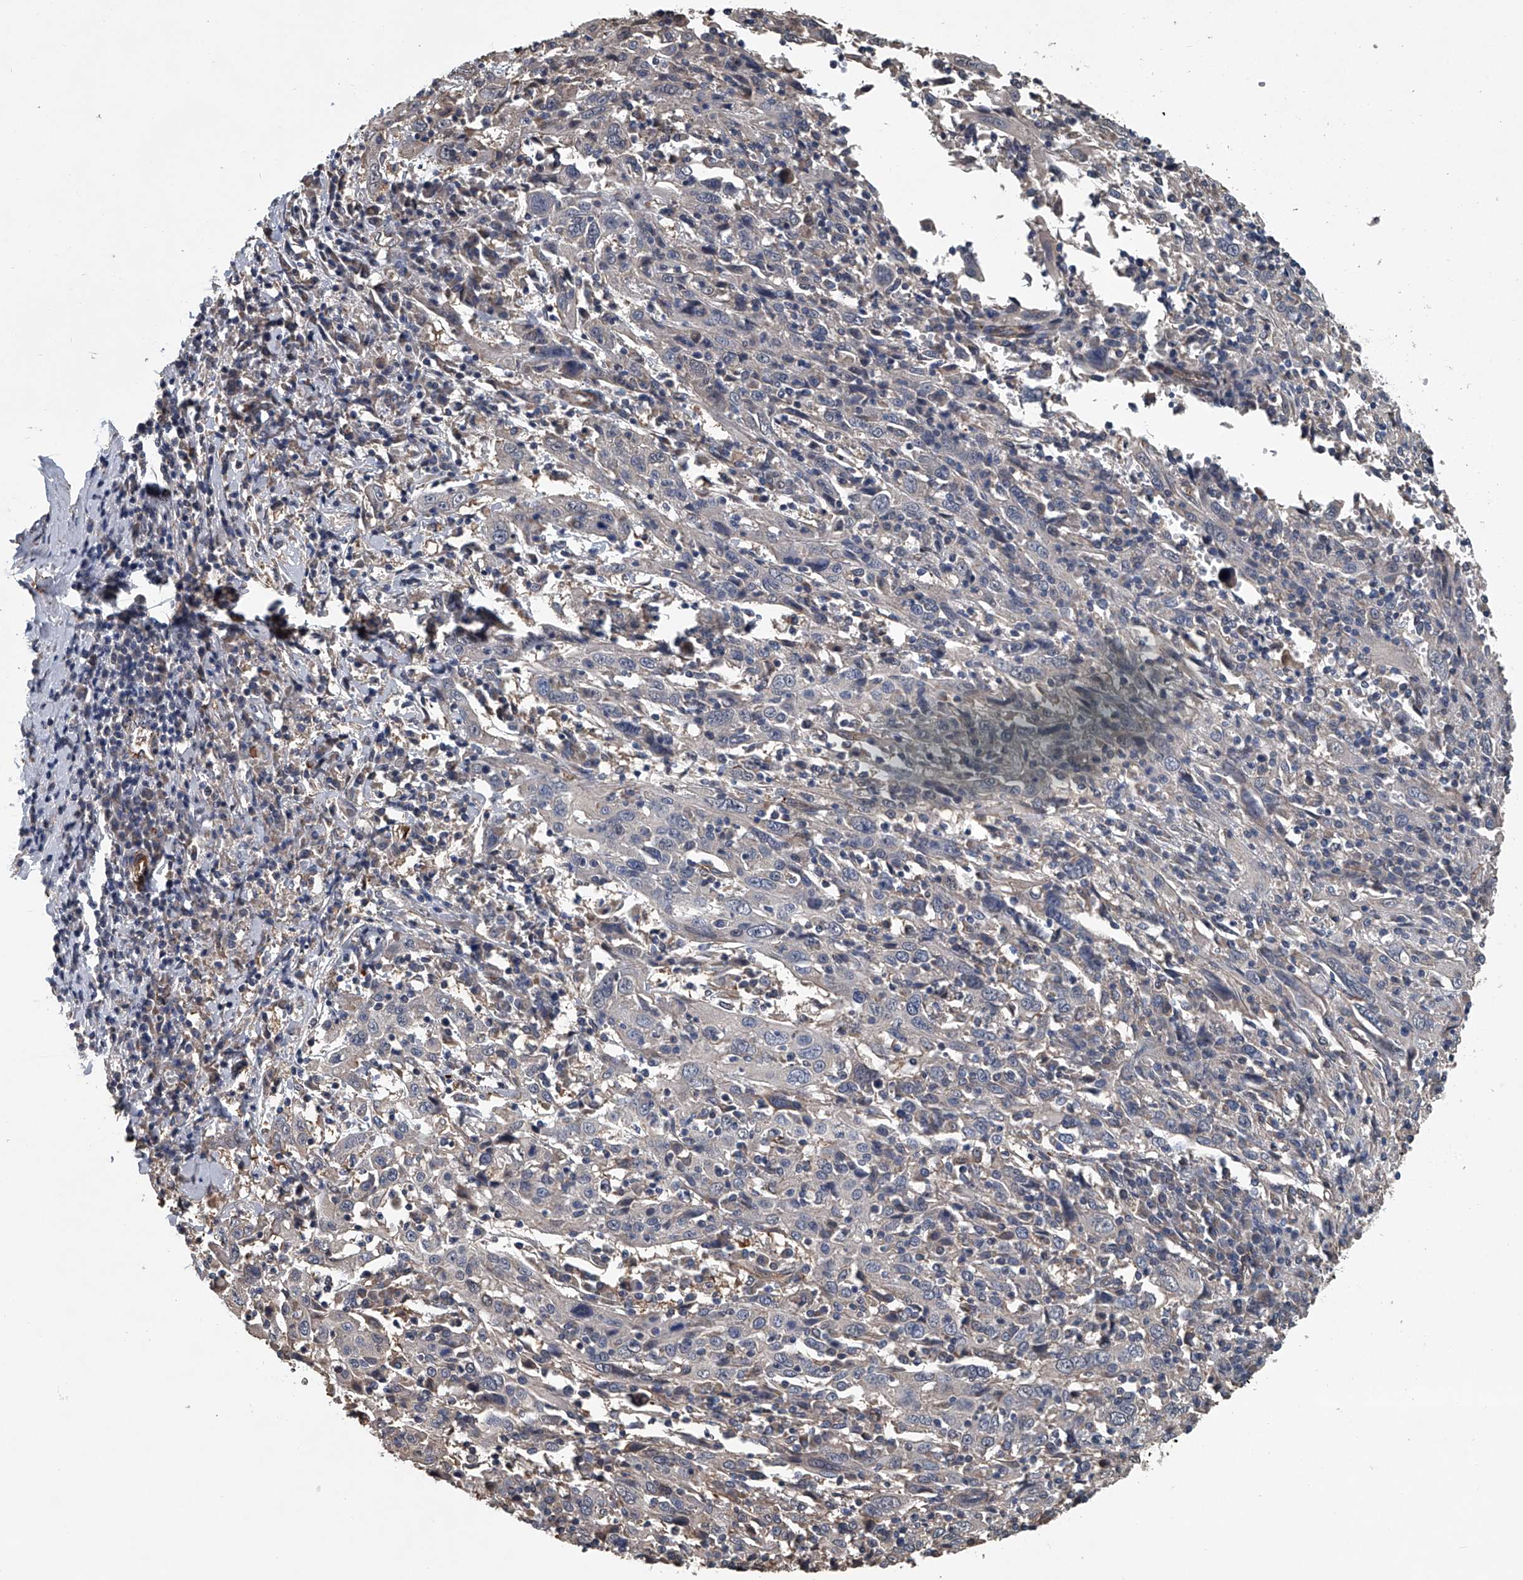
{"staining": {"intensity": "negative", "quantity": "none", "location": "none"}, "tissue": "cervical cancer", "cell_type": "Tumor cells", "image_type": "cancer", "snomed": [{"axis": "morphology", "description": "Squamous cell carcinoma, NOS"}, {"axis": "topography", "description": "Cervix"}], "caption": "DAB immunohistochemical staining of human cervical cancer demonstrates no significant expression in tumor cells. (Brightfield microscopy of DAB (3,3'-diaminobenzidine) immunohistochemistry (IHC) at high magnification).", "gene": "LDLRAD2", "patient": {"sex": "female", "age": 46}}